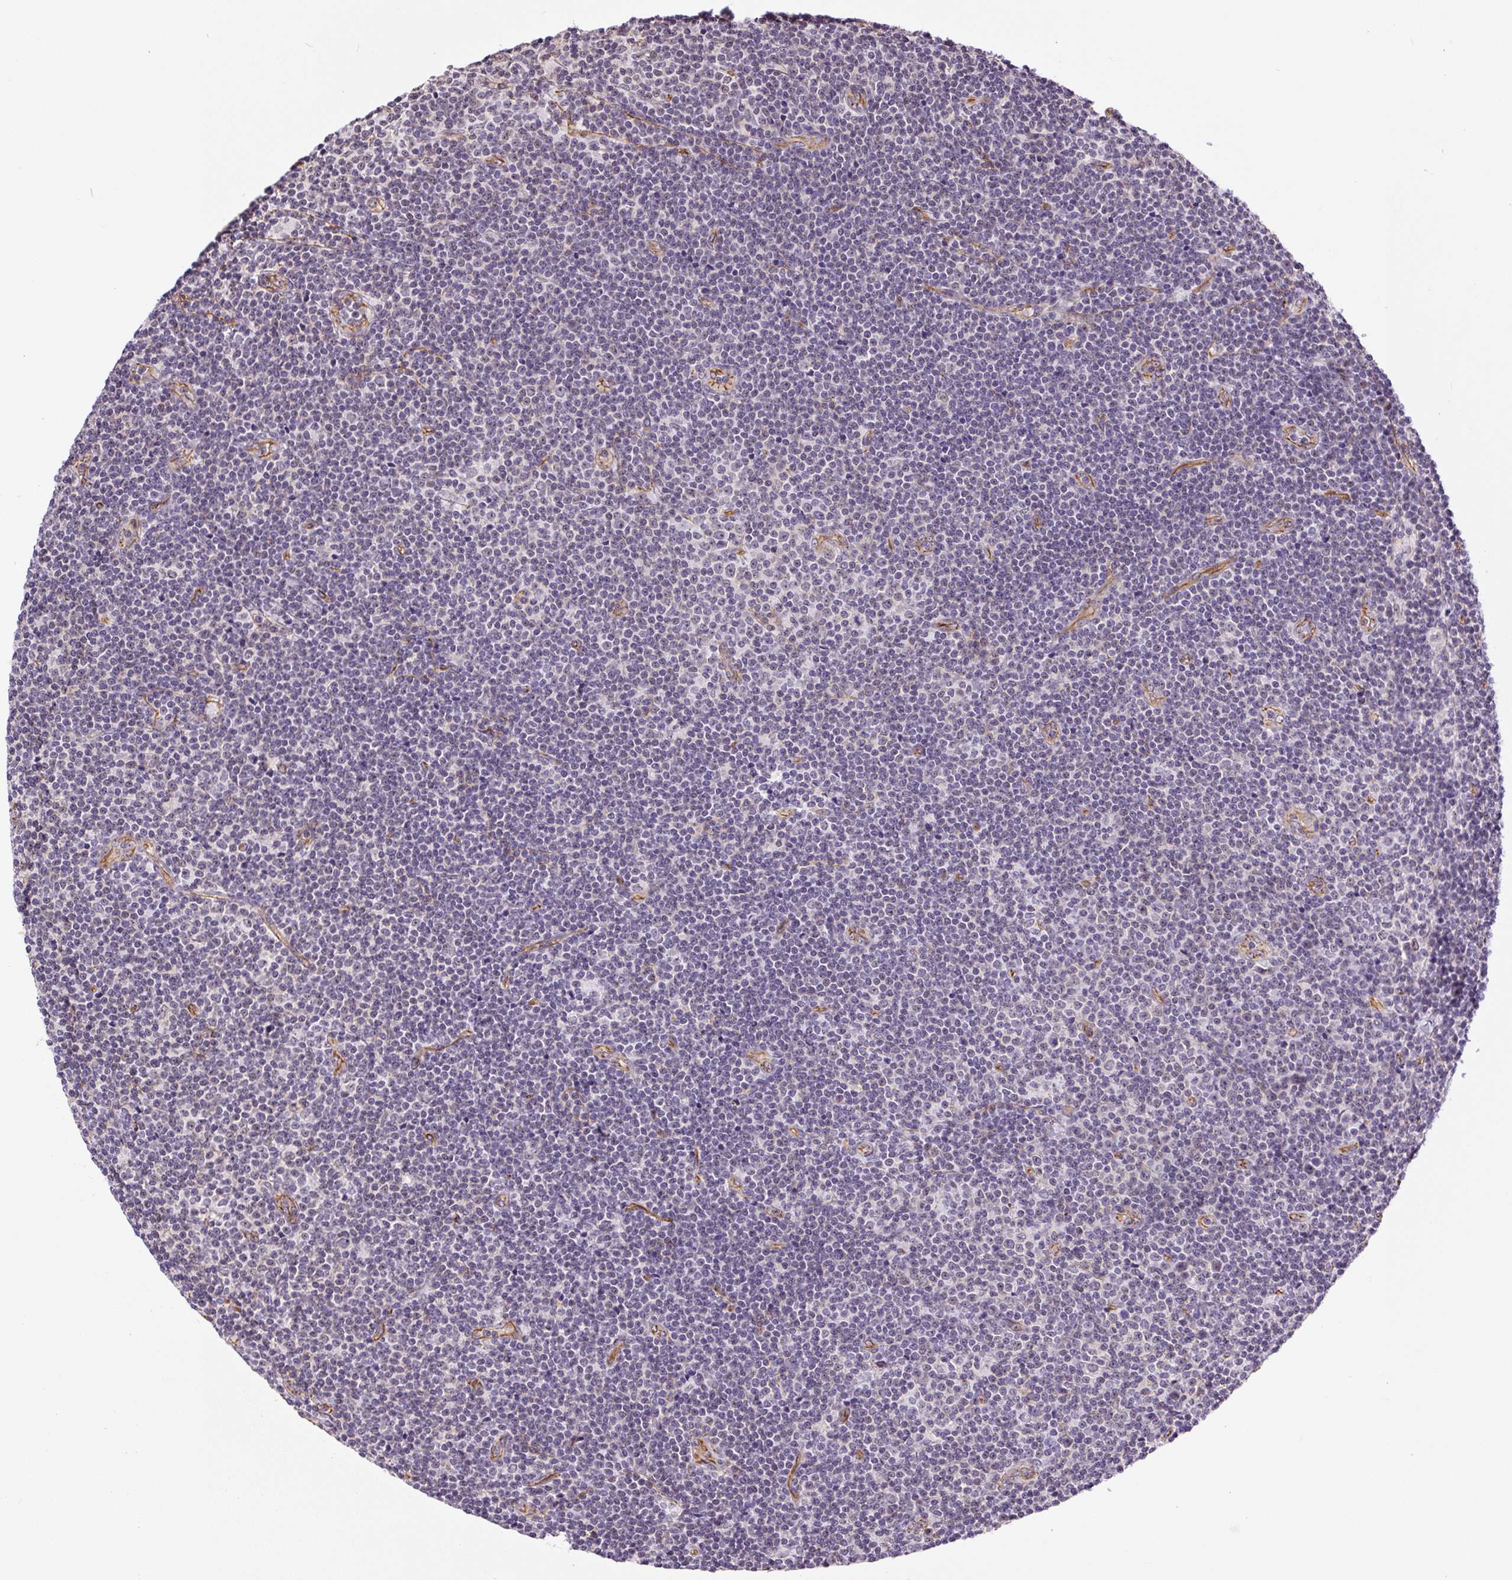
{"staining": {"intensity": "negative", "quantity": "none", "location": "none"}, "tissue": "lymphoma", "cell_type": "Tumor cells", "image_type": "cancer", "snomed": [{"axis": "morphology", "description": "Malignant lymphoma, non-Hodgkin's type, Low grade"}, {"axis": "topography", "description": "Lymph node"}], "caption": "Immunohistochemistry photomicrograph of neoplastic tissue: human lymphoma stained with DAB exhibits no significant protein expression in tumor cells.", "gene": "MYO5C", "patient": {"sex": "male", "age": 48}}